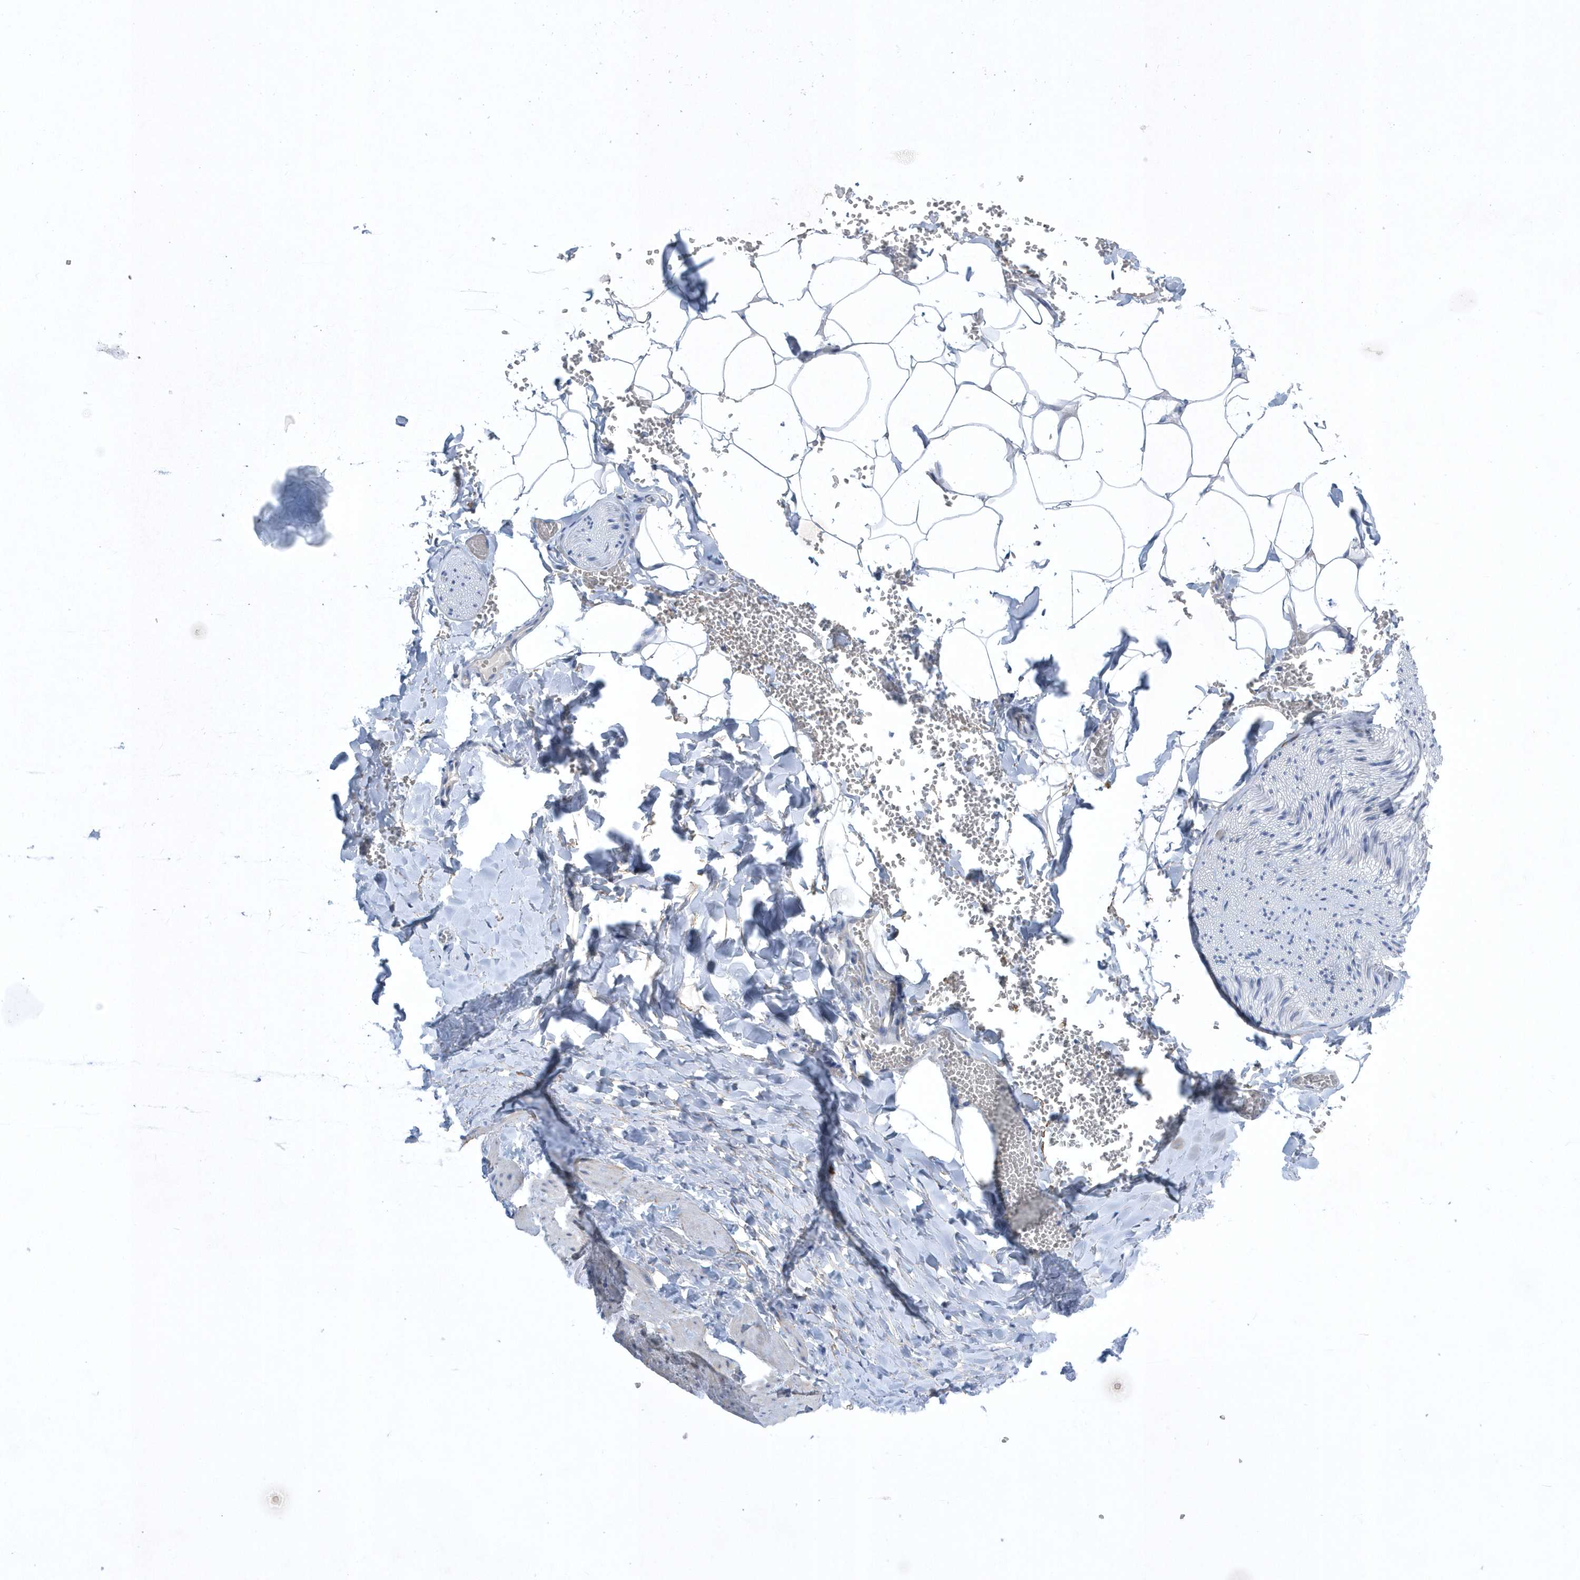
{"staining": {"intensity": "negative", "quantity": "none", "location": "none"}, "tissue": "adipose tissue", "cell_type": "Adipocytes", "image_type": "normal", "snomed": [{"axis": "morphology", "description": "Normal tissue, NOS"}, {"axis": "topography", "description": "Gallbladder"}, {"axis": "topography", "description": "Peripheral nerve tissue"}], "caption": "Immunohistochemistry (IHC) image of benign human adipose tissue stained for a protein (brown), which exhibits no expression in adipocytes.", "gene": "SPATA18", "patient": {"sex": "male", "age": 38}}